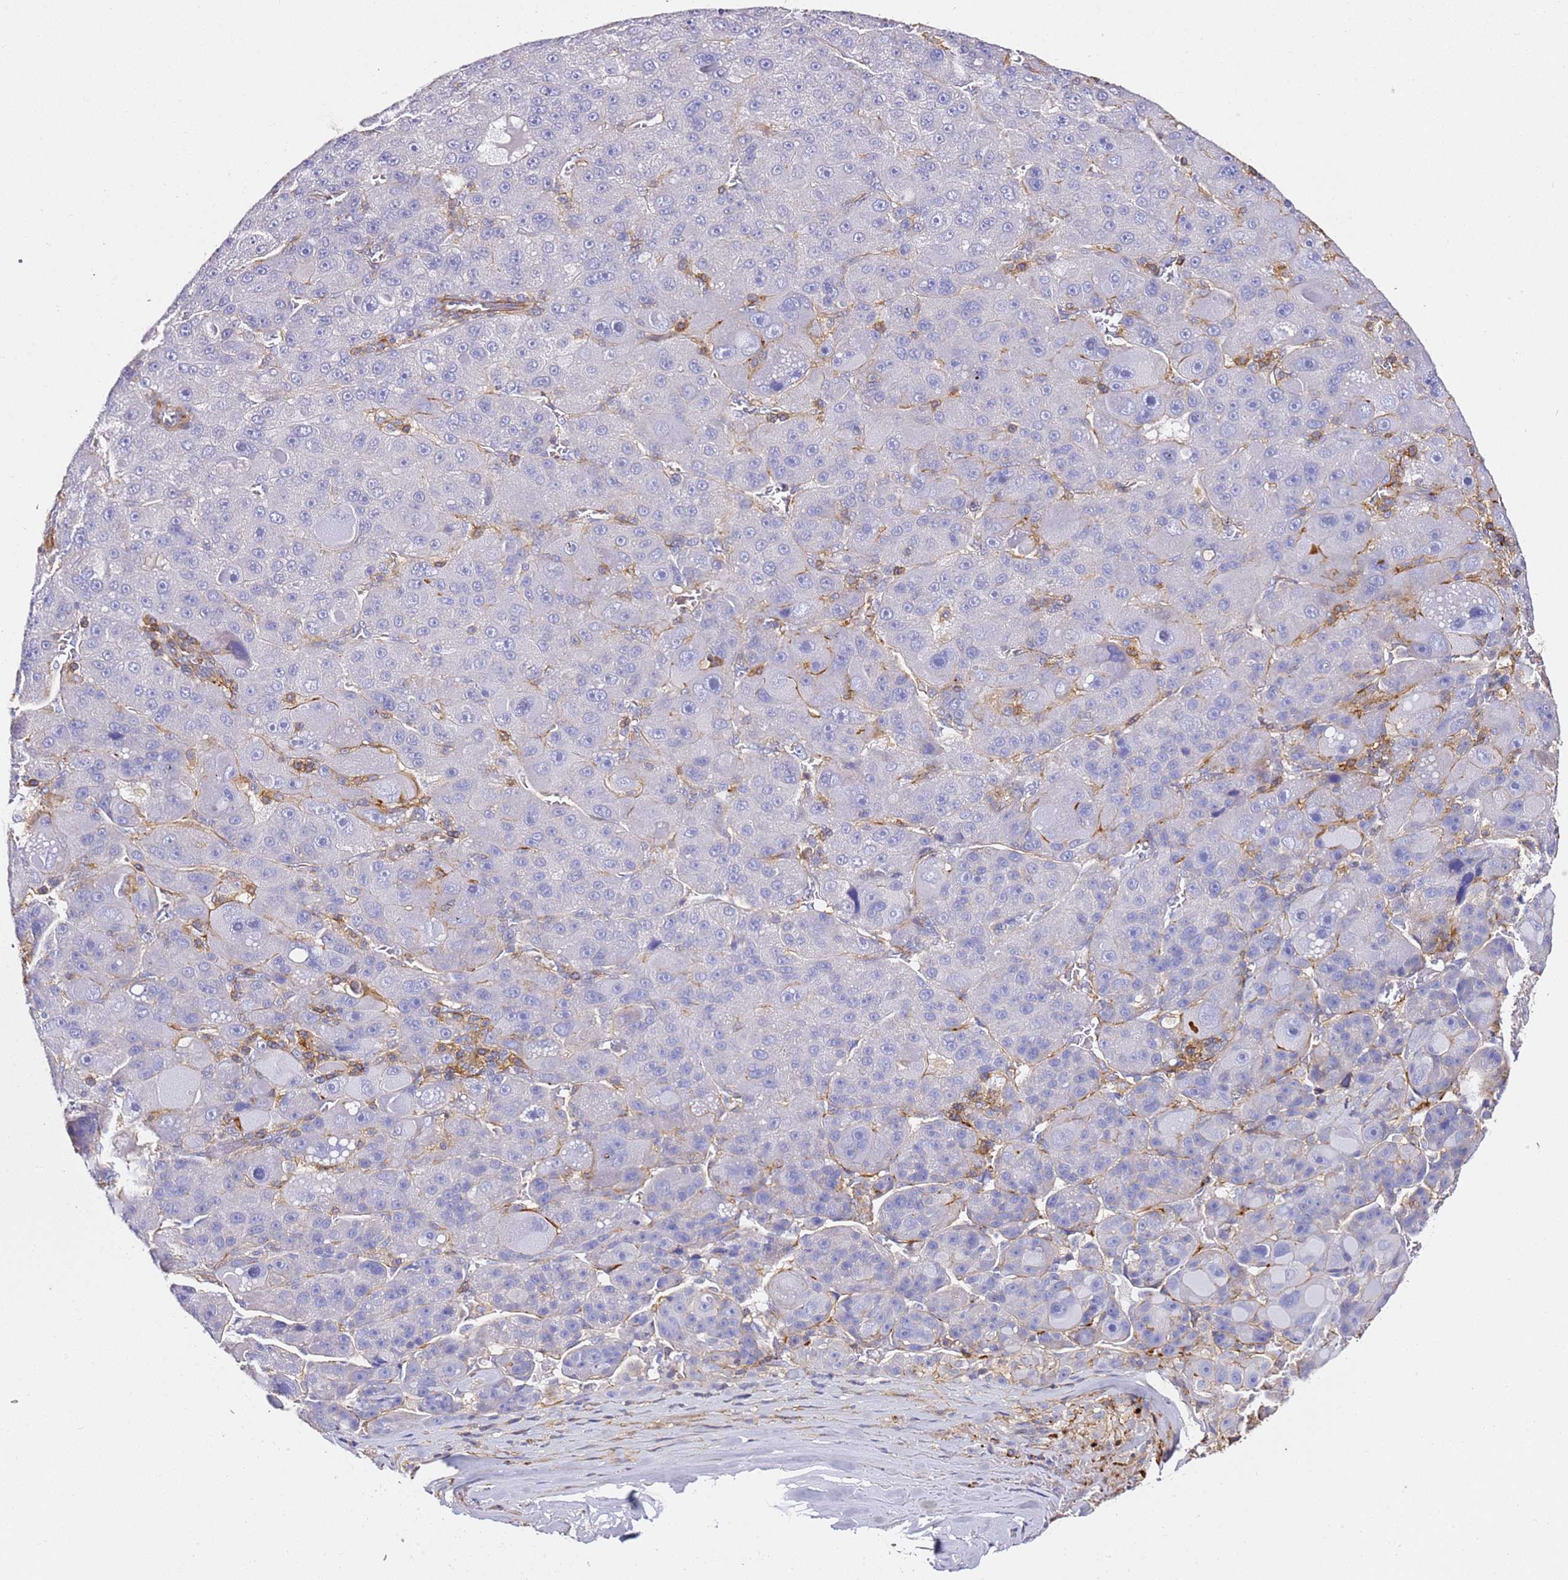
{"staining": {"intensity": "negative", "quantity": "none", "location": "none"}, "tissue": "liver cancer", "cell_type": "Tumor cells", "image_type": "cancer", "snomed": [{"axis": "morphology", "description": "Carcinoma, Hepatocellular, NOS"}, {"axis": "topography", "description": "Liver"}], "caption": "High magnification brightfield microscopy of liver cancer stained with DAB (brown) and counterstained with hematoxylin (blue): tumor cells show no significant positivity. Brightfield microscopy of immunohistochemistry stained with DAB (brown) and hematoxylin (blue), captured at high magnification.", "gene": "ZNF671", "patient": {"sex": "male", "age": 76}}